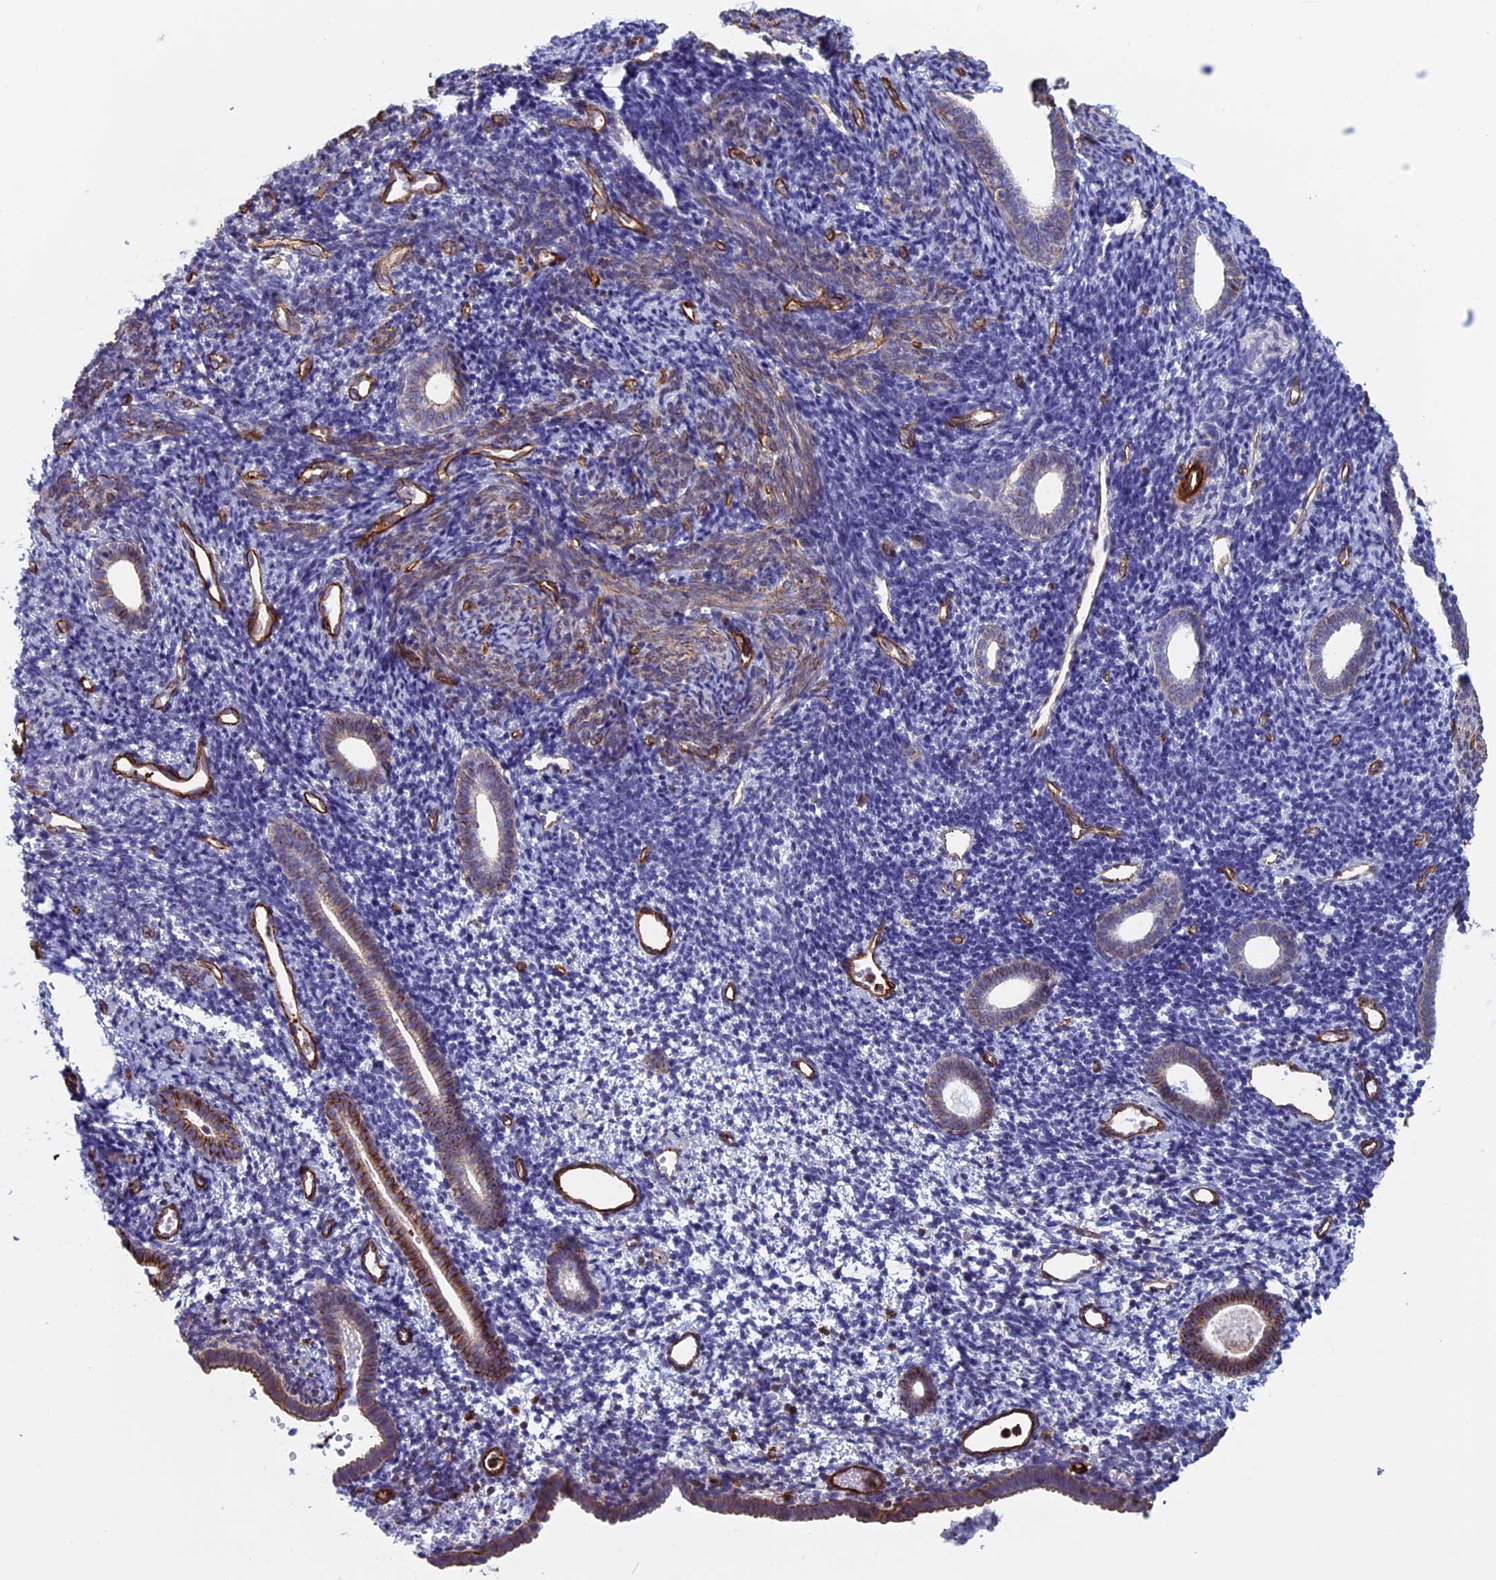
{"staining": {"intensity": "negative", "quantity": "none", "location": "none"}, "tissue": "endometrium", "cell_type": "Cells in endometrial stroma", "image_type": "normal", "snomed": [{"axis": "morphology", "description": "Normal tissue, NOS"}, {"axis": "topography", "description": "Endometrium"}], "caption": "The photomicrograph displays no significant staining in cells in endometrial stroma of endometrium. (Brightfield microscopy of DAB immunohistochemistry at high magnification).", "gene": "ANGPTL2", "patient": {"sex": "female", "age": 56}}